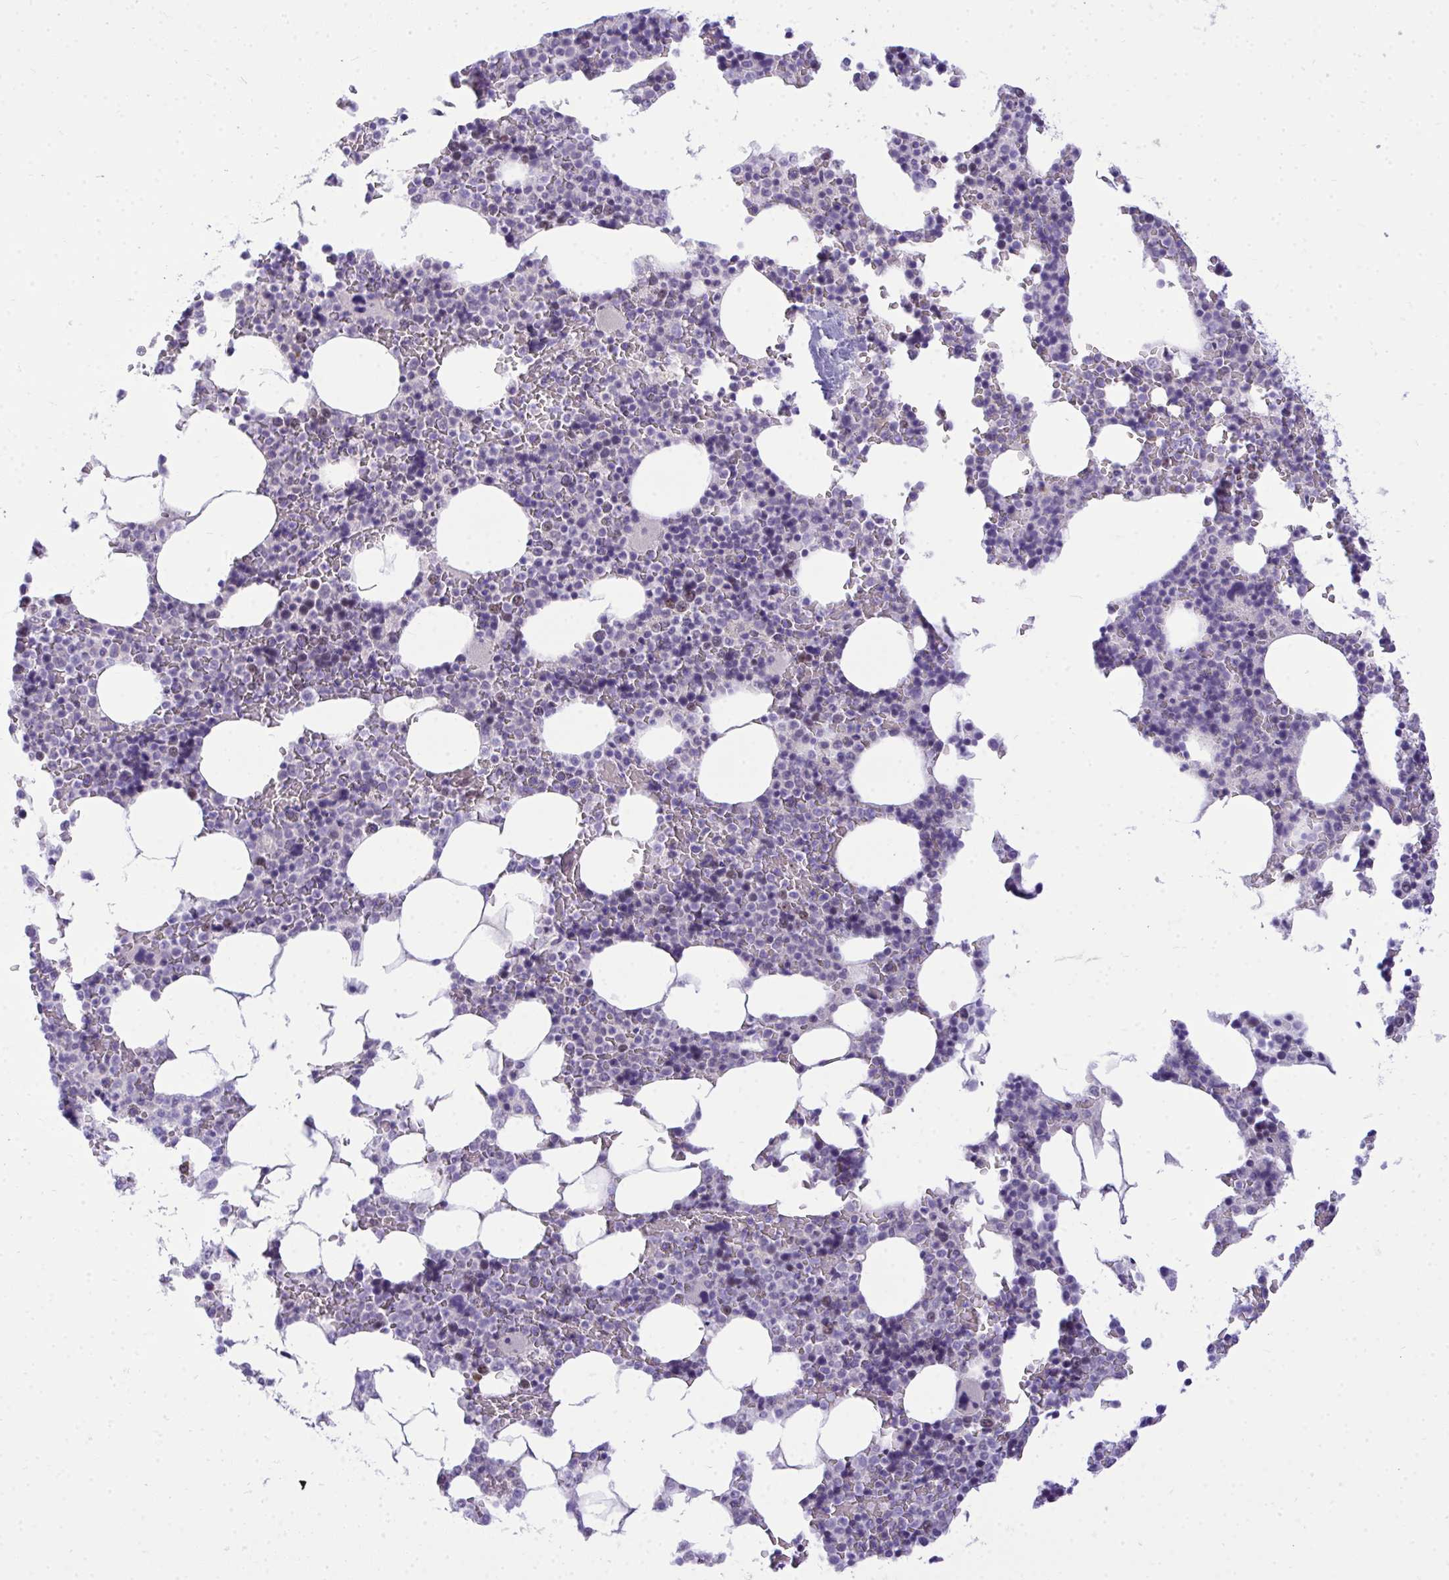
{"staining": {"intensity": "negative", "quantity": "none", "location": "none"}, "tissue": "bone marrow", "cell_type": "Hematopoietic cells", "image_type": "normal", "snomed": [{"axis": "morphology", "description": "Normal tissue, NOS"}, {"axis": "topography", "description": "Bone marrow"}], "caption": "The IHC micrograph has no significant positivity in hematopoietic cells of bone marrow.", "gene": "TEAD4", "patient": {"sex": "female", "age": 42}}